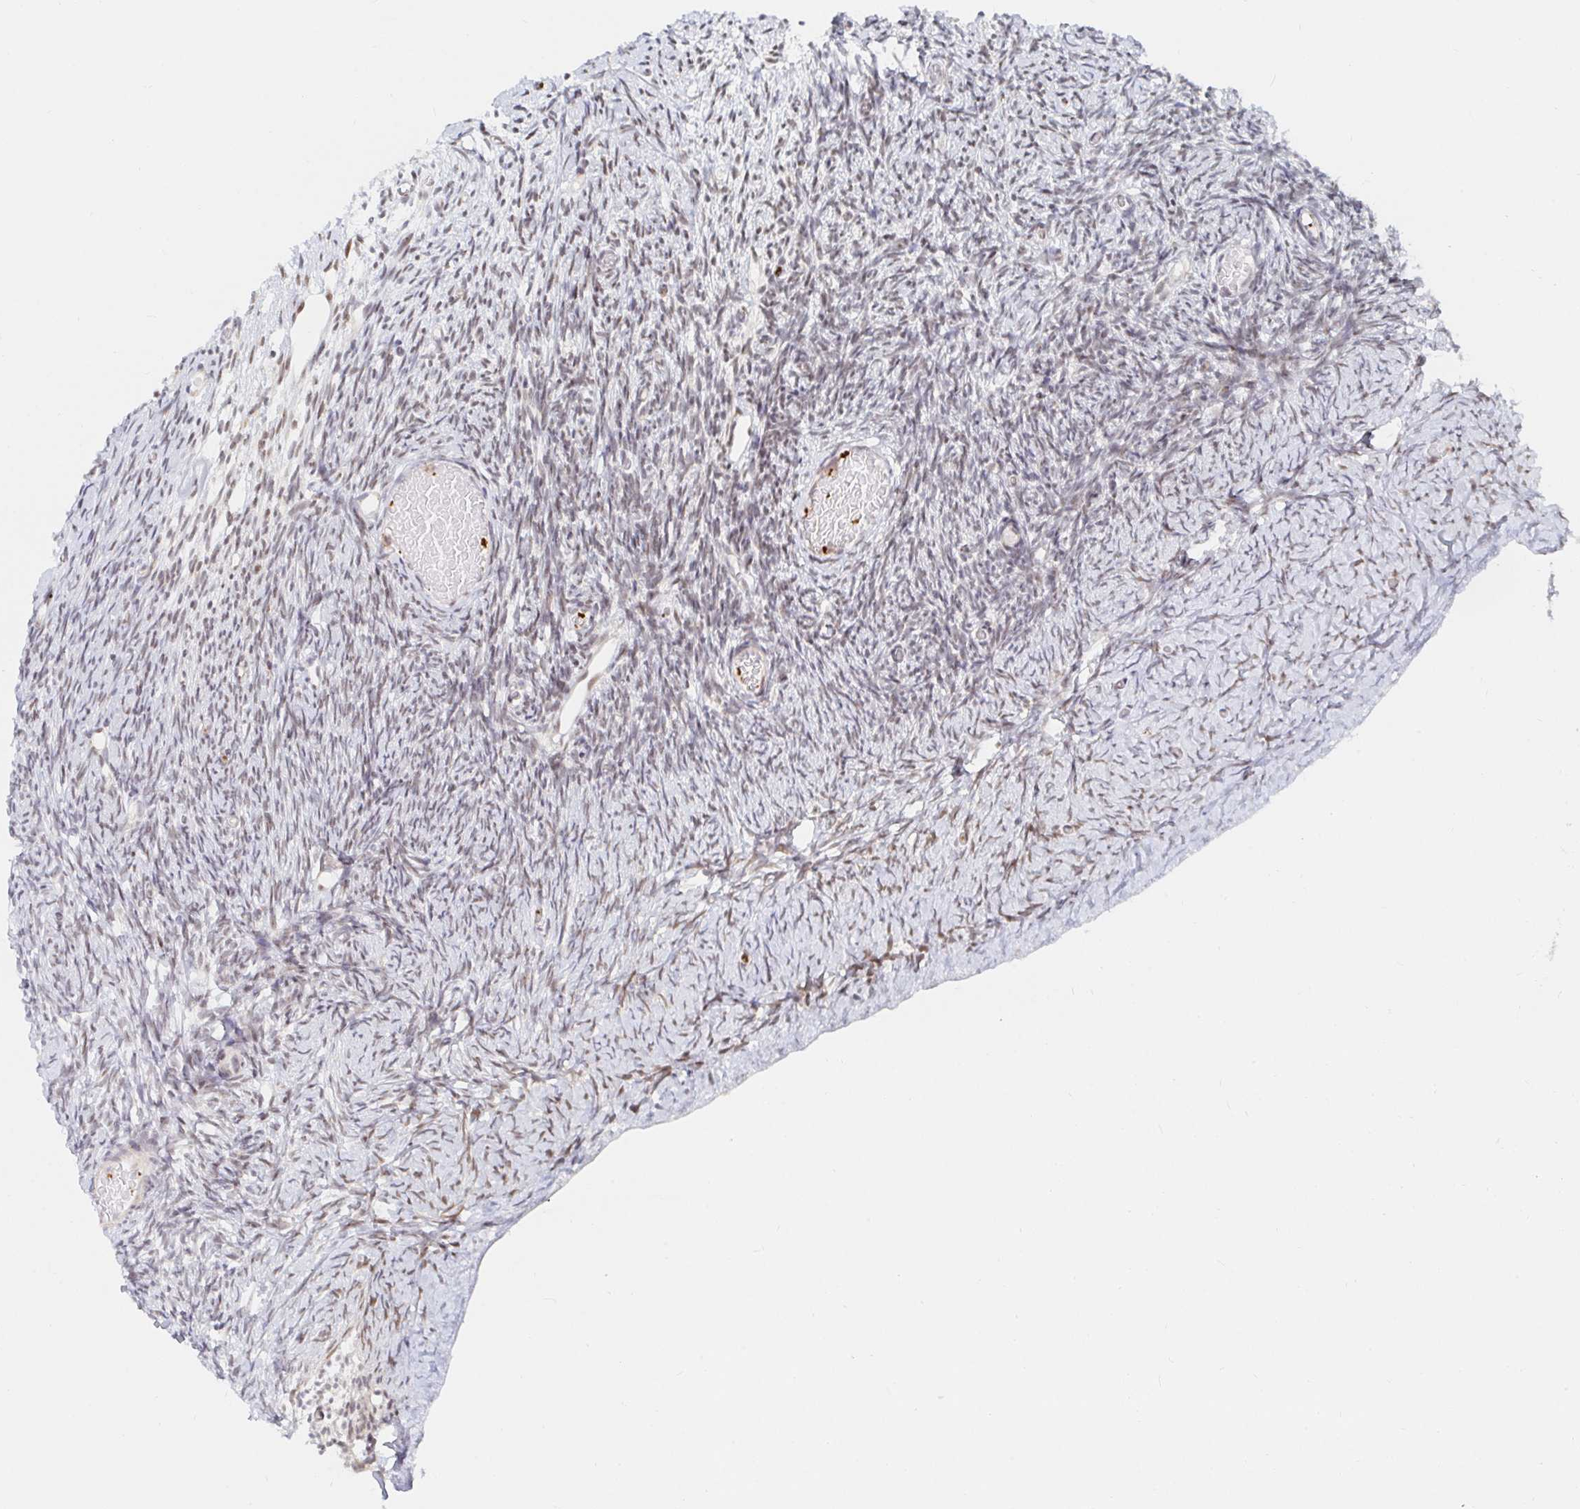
{"staining": {"intensity": "weak", "quantity": "25%-75%", "location": "nuclear"}, "tissue": "ovary", "cell_type": "Ovarian stroma cells", "image_type": "normal", "snomed": [{"axis": "morphology", "description": "Normal tissue, NOS"}, {"axis": "topography", "description": "Ovary"}], "caption": "IHC (DAB (3,3'-diaminobenzidine)) staining of normal ovary shows weak nuclear protein staining in about 25%-75% of ovarian stroma cells.", "gene": "CHD2", "patient": {"sex": "female", "age": 39}}